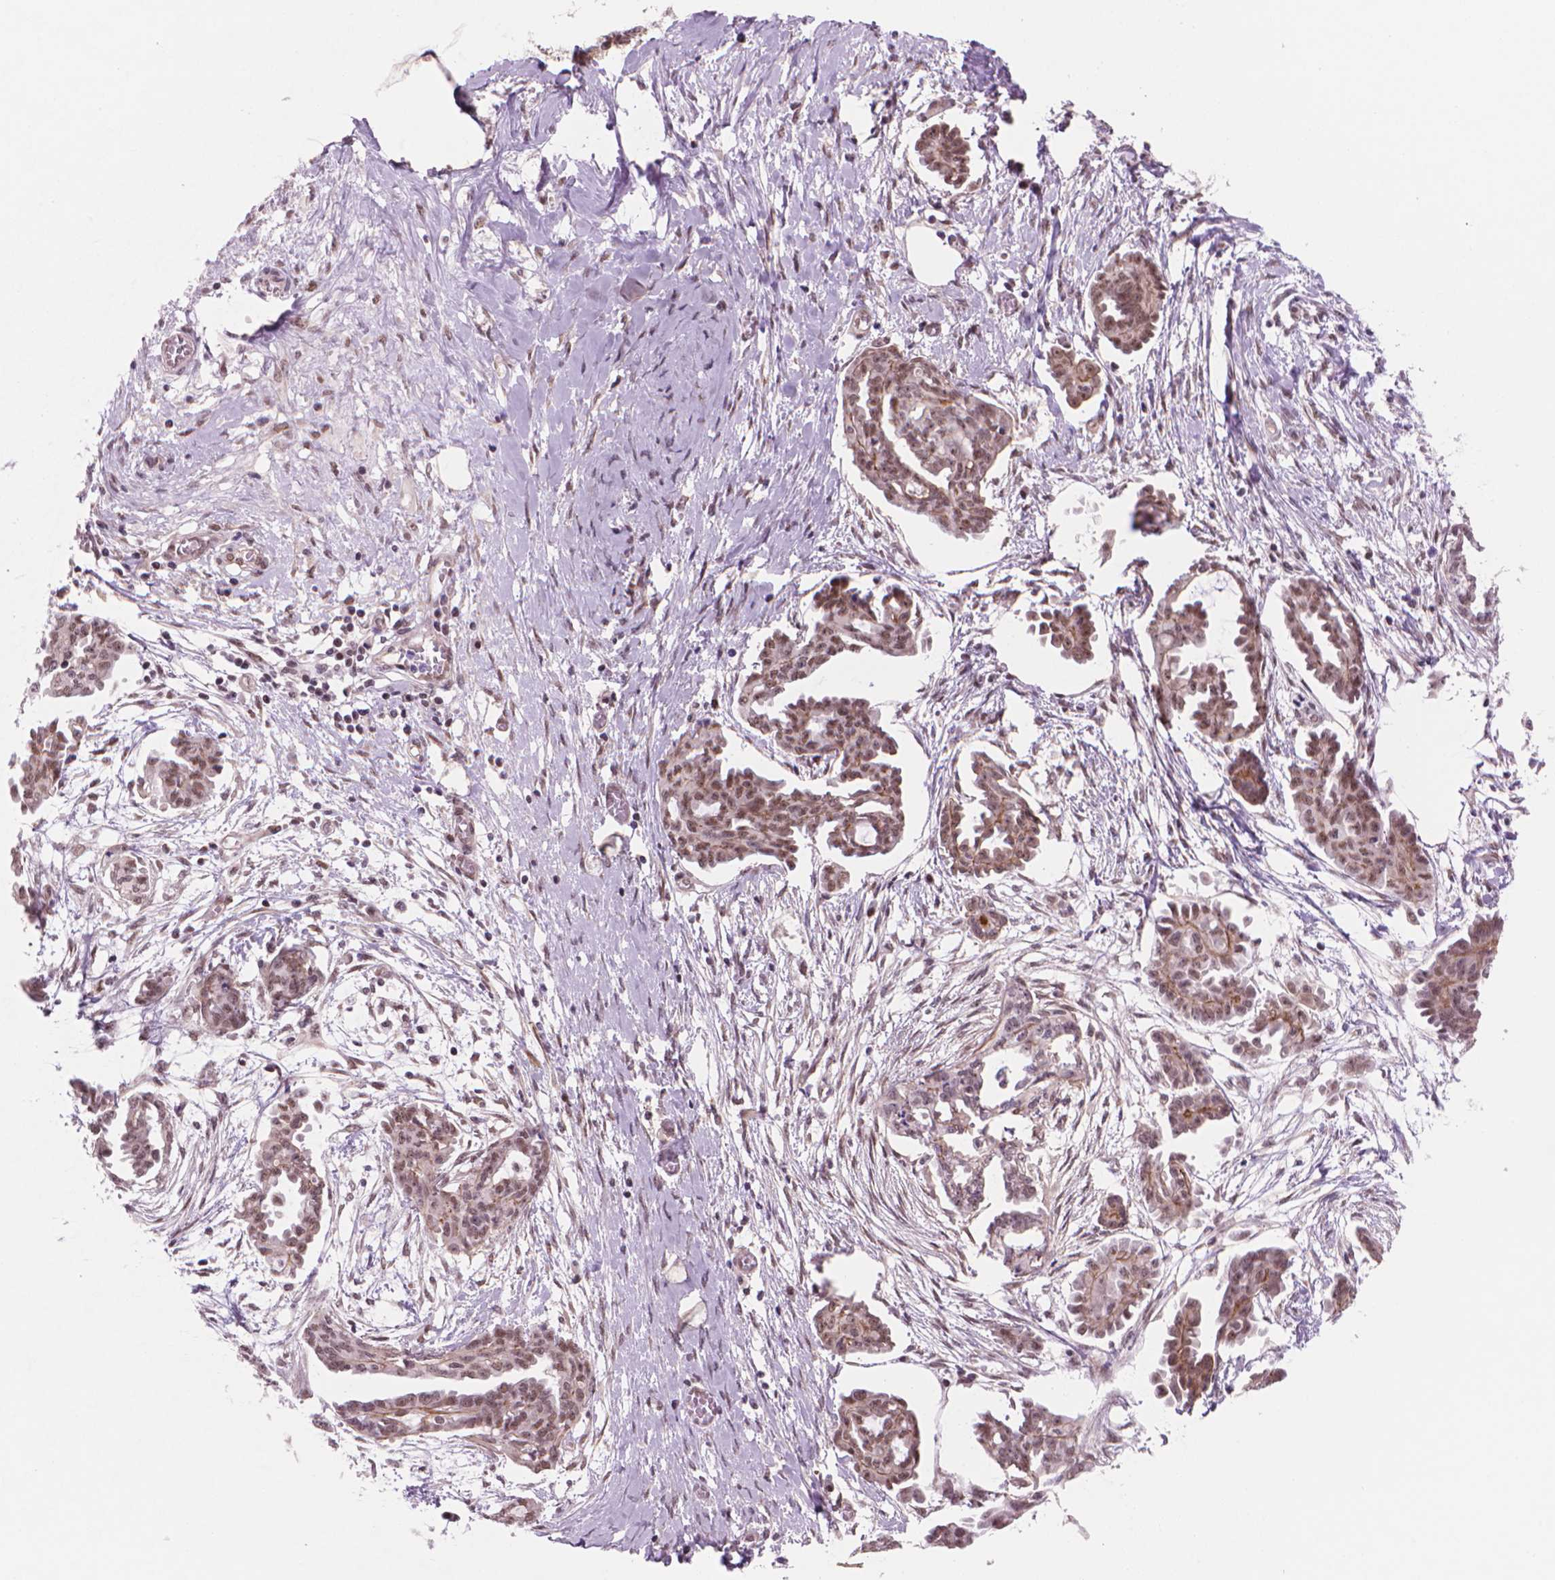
{"staining": {"intensity": "weak", "quantity": "25%-75%", "location": "nuclear"}, "tissue": "ovarian cancer", "cell_type": "Tumor cells", "image_type": "cancer", "snomed": [{"axis": "morphology", "description": "Cystadenocarcinoma, serous, NOS"}, {"axis": "topography", "description": "Ovary"}], "caption": "This micrograph reveals serous cystadenocarcinoma (ovarian) stained with immunohistochemistry to label a protein in brown. The nuclear of tumor cells show weak positivity for the protein. Nuclei are counter-stained blue.", "gene": "POLR3D", "patient": {"sex": "female", "age": 71}}